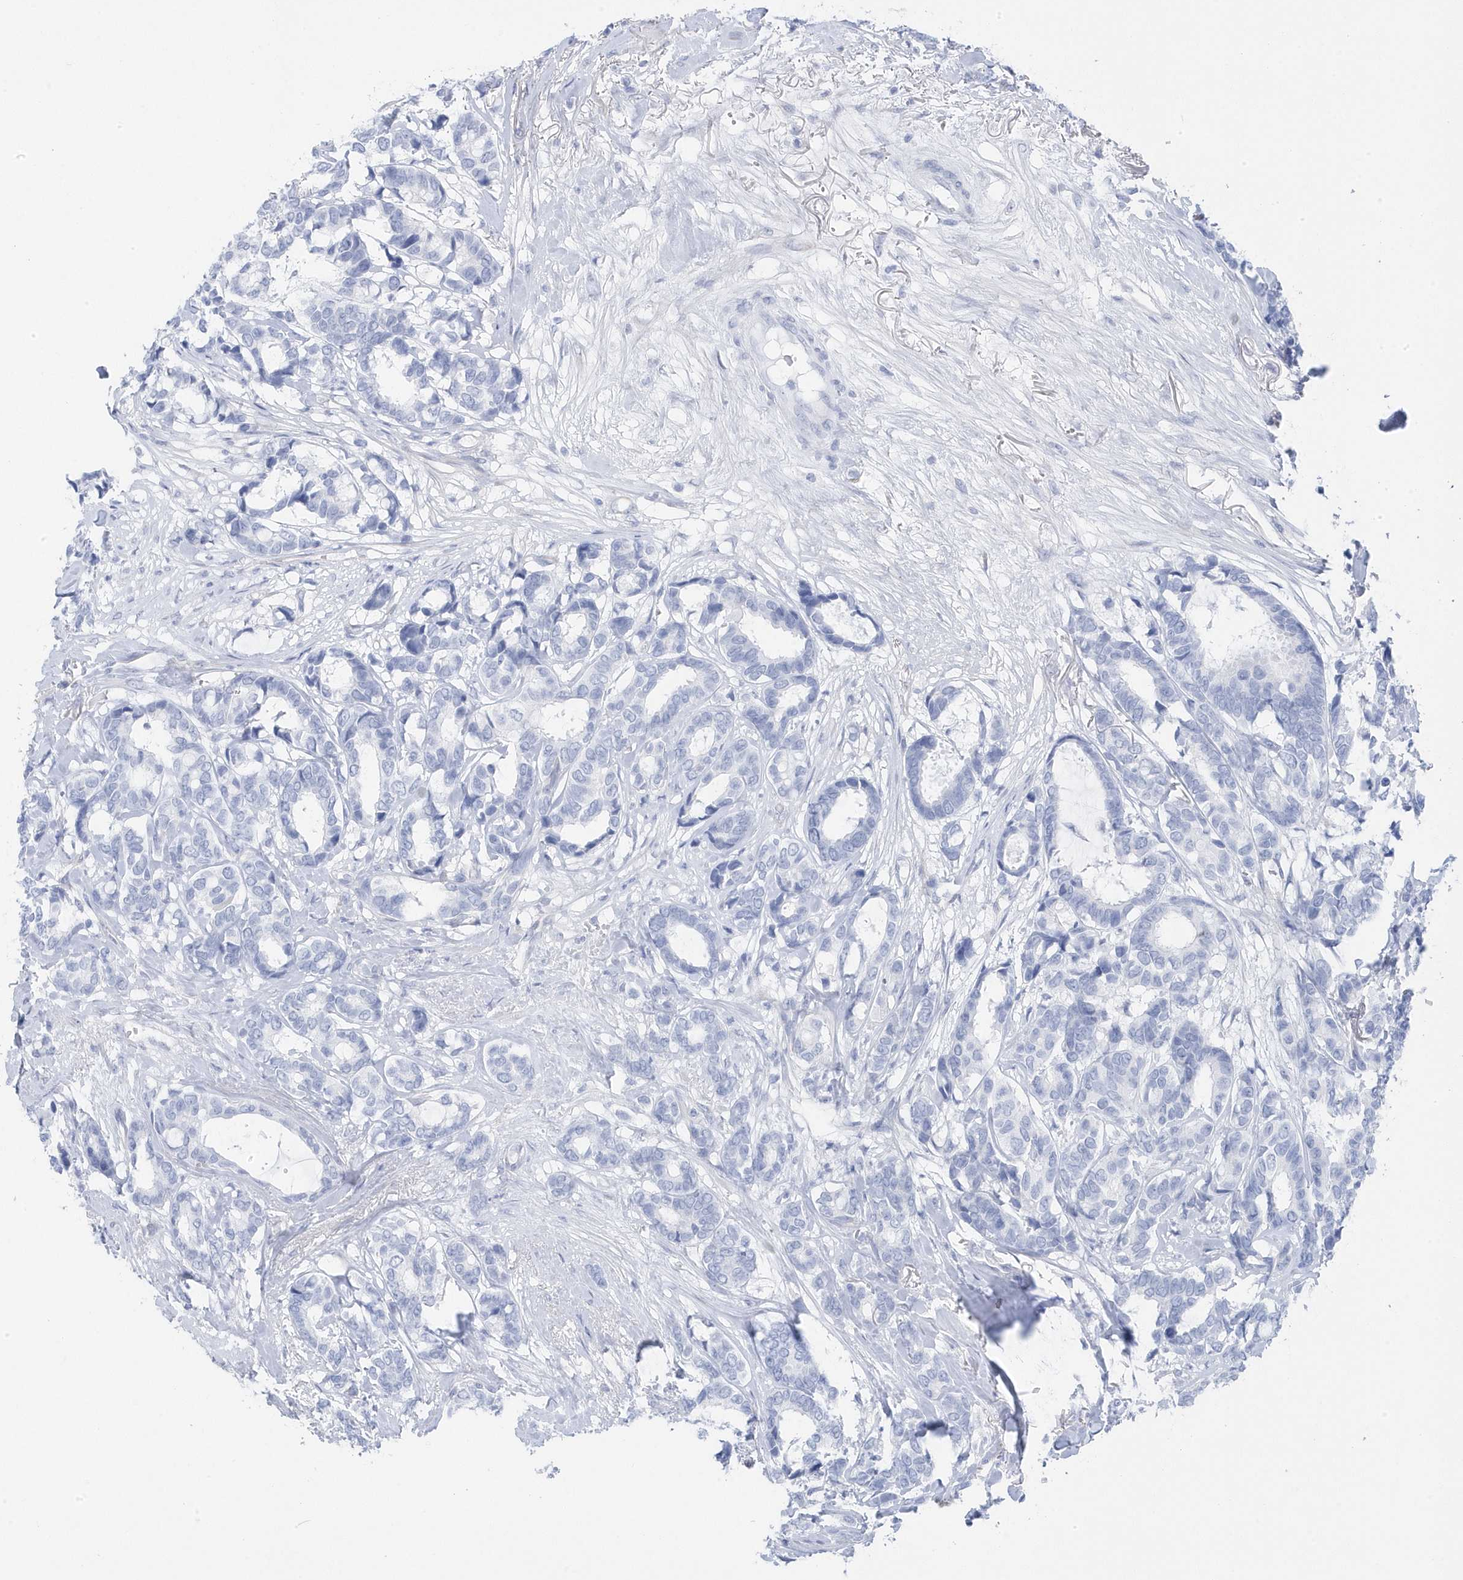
{"staining": {"intensity": "negative", "quantity": "none", "location": "none"}, "tissue": "breast cancer", "cell_type": "Tumor cells", "image_type": "cancer", "snomed": [{"axis": "morphology", "description": "Duct carcinoma"}, {"axis": "topography", "description": "Breast"}], "caption": "The image exhibits no staining of tumor cells in breast cancer.", "gene": "ANAPC1", "patient": {"sex": "female", "age": 87}}